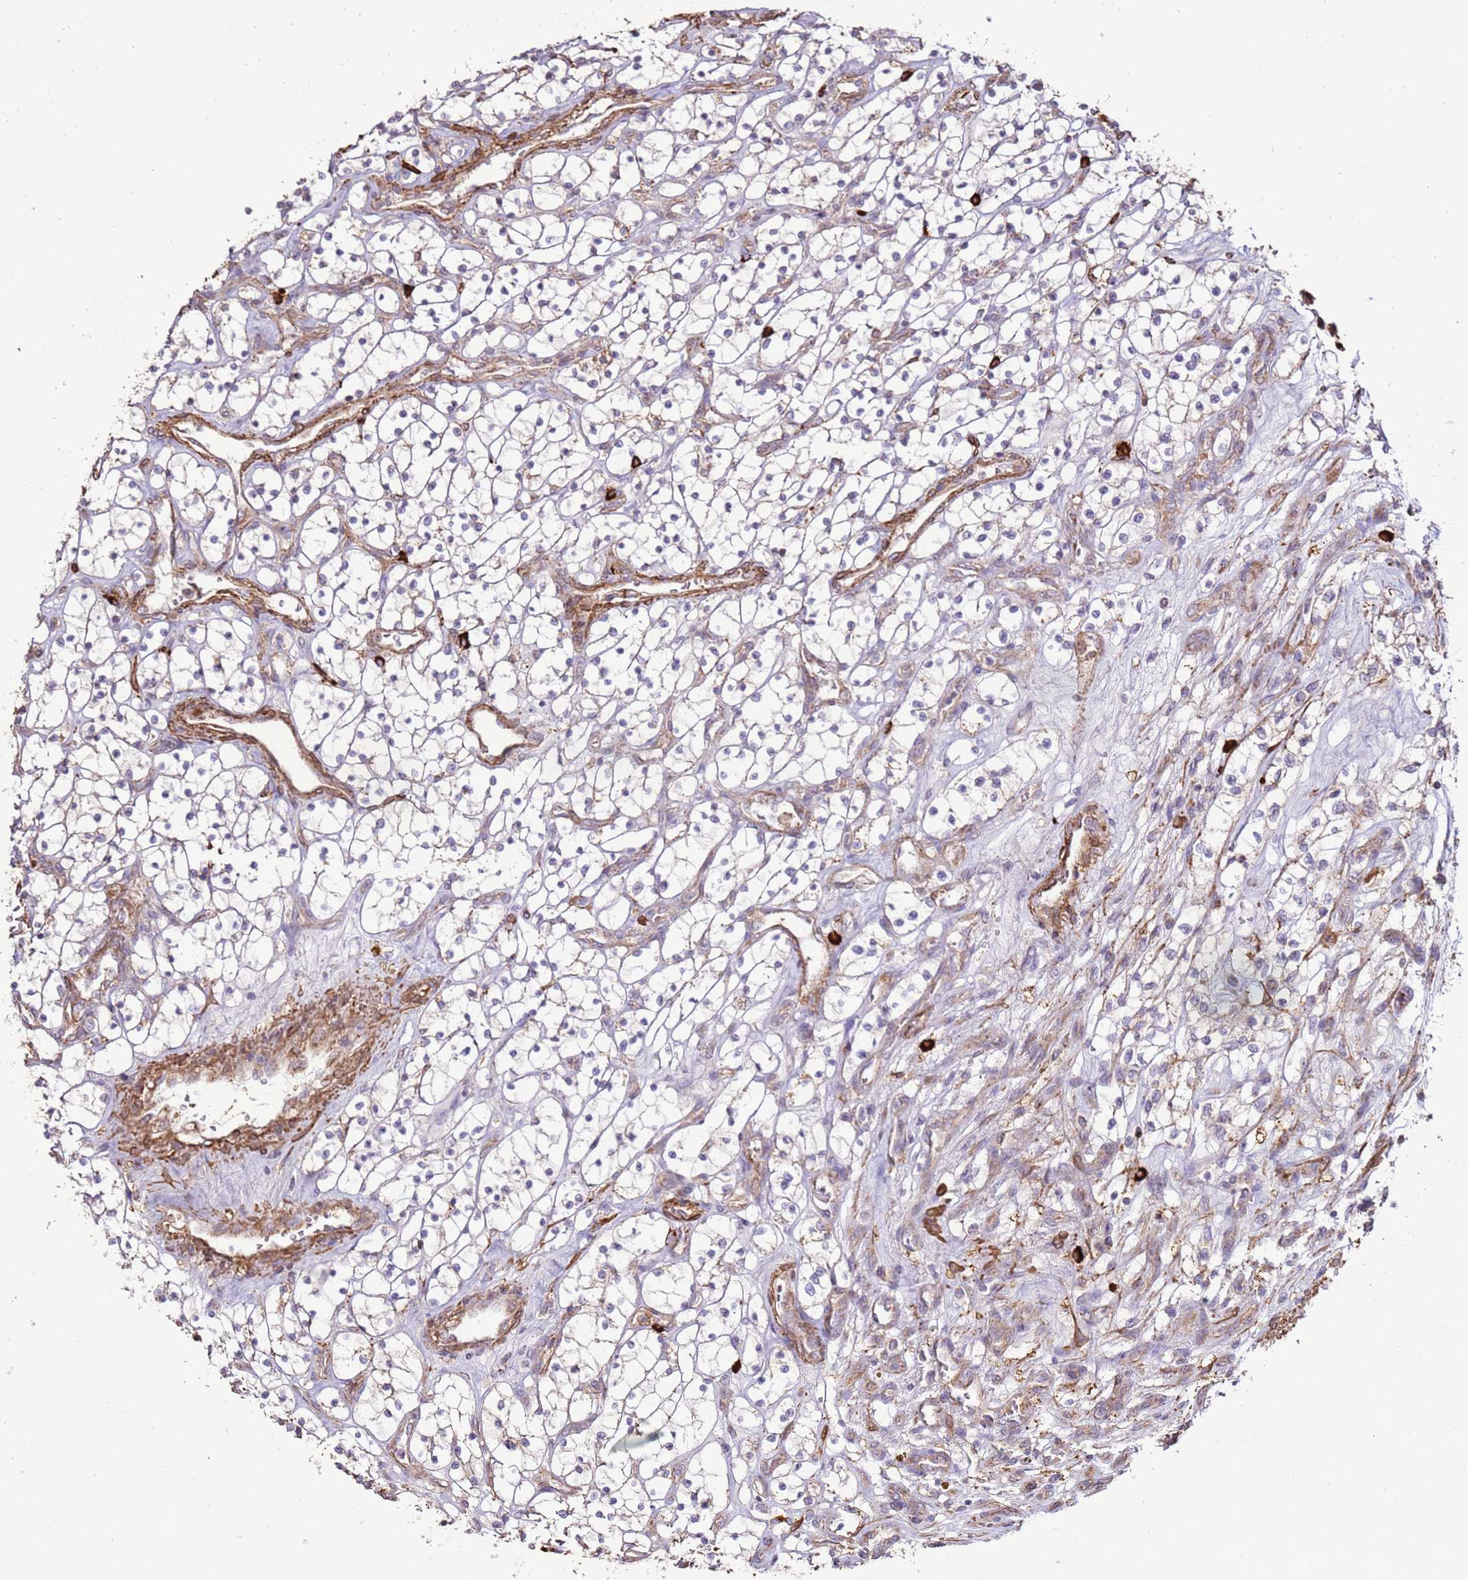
{"staining": {"intensity": "negative", "quantity": "none", "location": "none"}, "tissue": "renal cancer", "cell_type": "Tumor cells", "image_type": "cancer", "snomed": [{"axis": "morphology", "description": "Adenocarcinoma, NOS"}, {"axis": "topography", "description": "Kidney"}], "caption": "High power microscopy micrograph of an immunohistochemistry micrograph of renal cancer, revealing no significant staining in tumor cells.", "gene": "DDX59", "patient": {"sex": "female", "age": 69}}